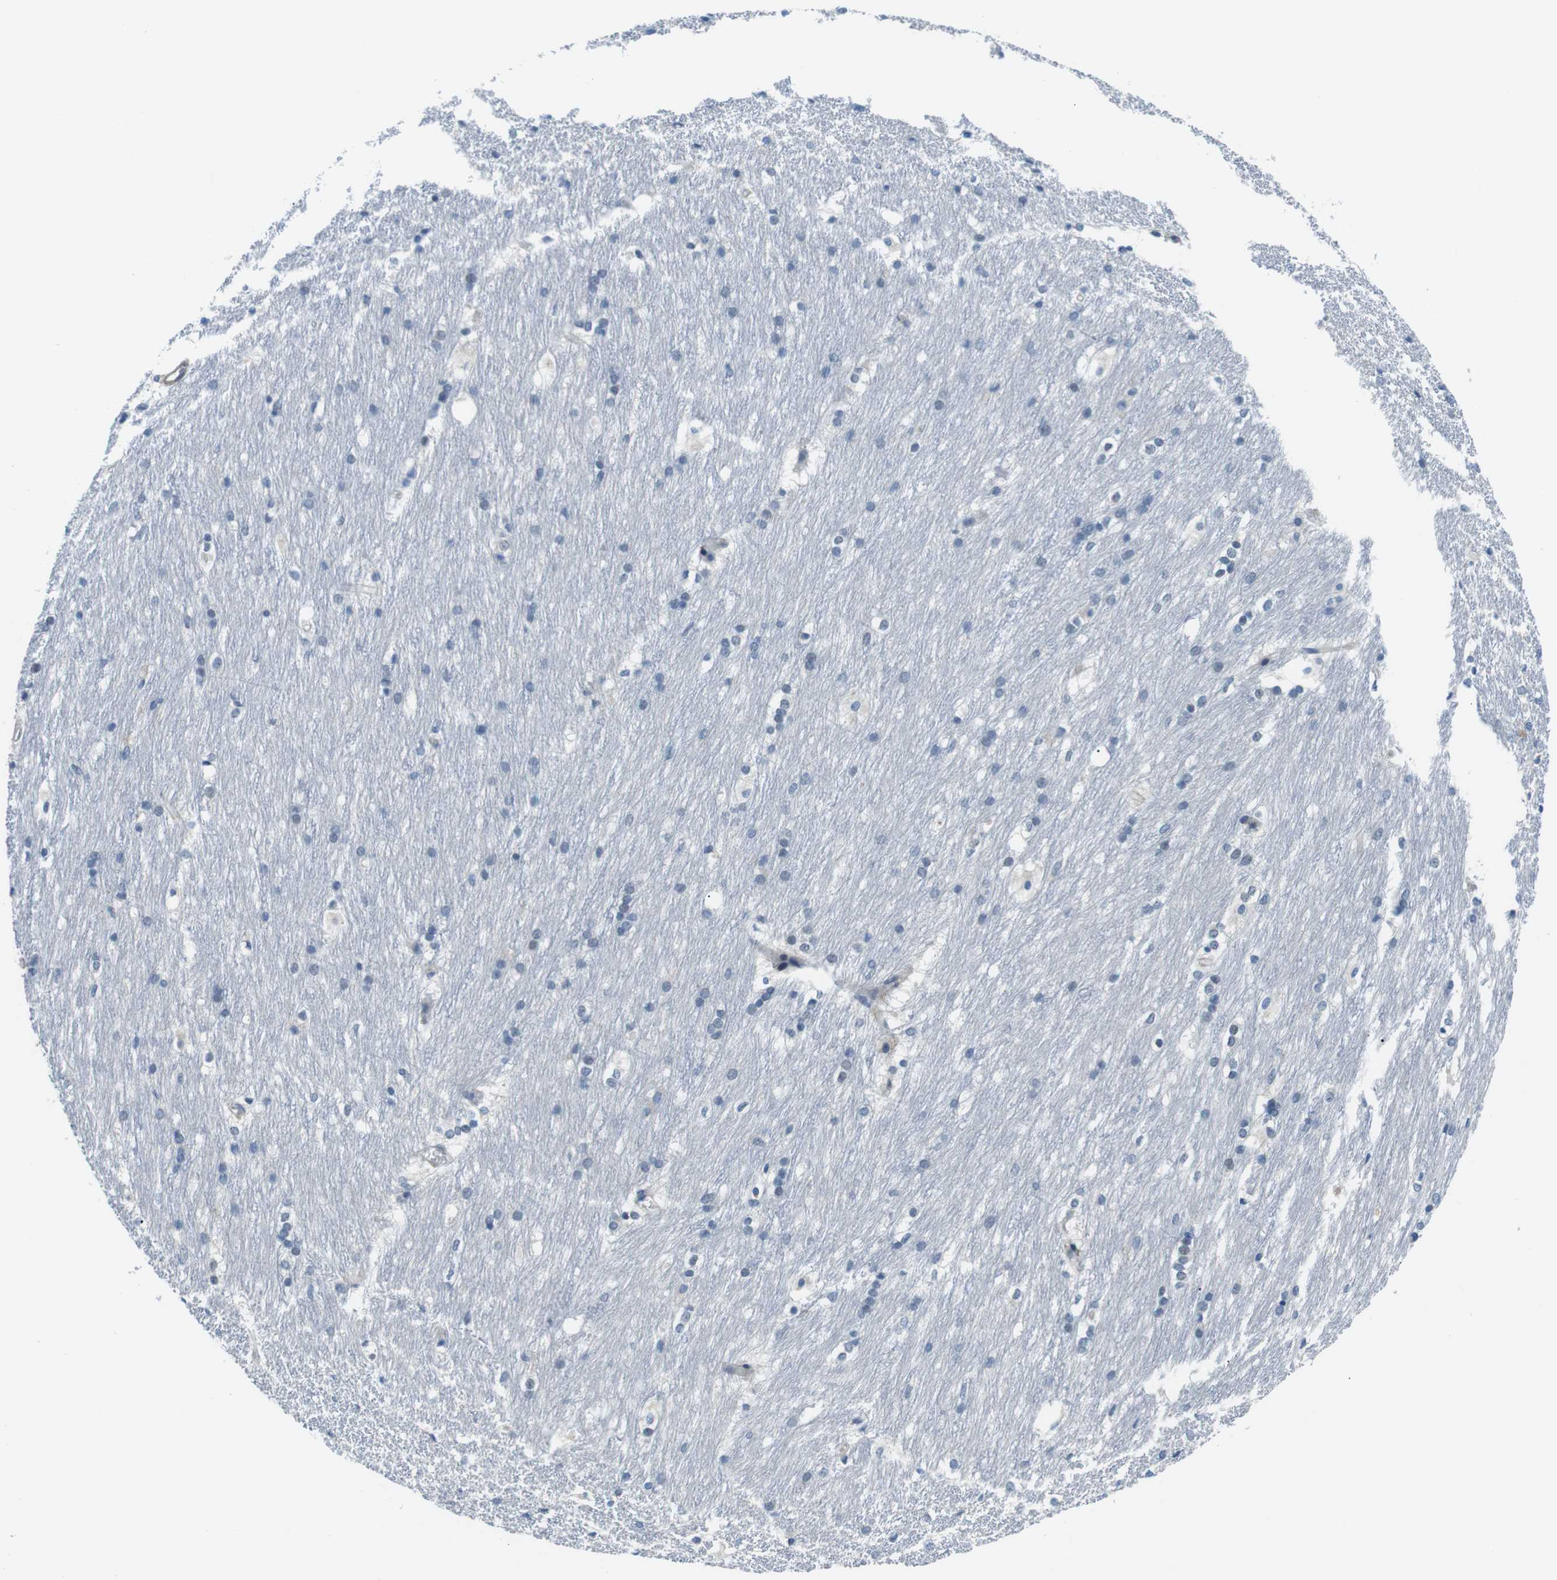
{"staining": {"intensity": "negative", "quantity": "none", "location": "none"}, "tissue": "caudate", "cell_type": "Glial cells", "image_type": "normal", "snomed": [{"axis": "morphology", "description": "Normal tissue, NOS"}, {"axis": "topography", "description": "Lateral ventricle wall"}], "caption": "Immunohistochemistry of benign human caudate demonstrates no expression in glial cells. (Brightfield microscopy of DAB (3,3'-diaminobenzidine) immunohistochemistry at high magnification).", "gene": "WSCD1", "patient": {"sex": "female", "age": 19}}